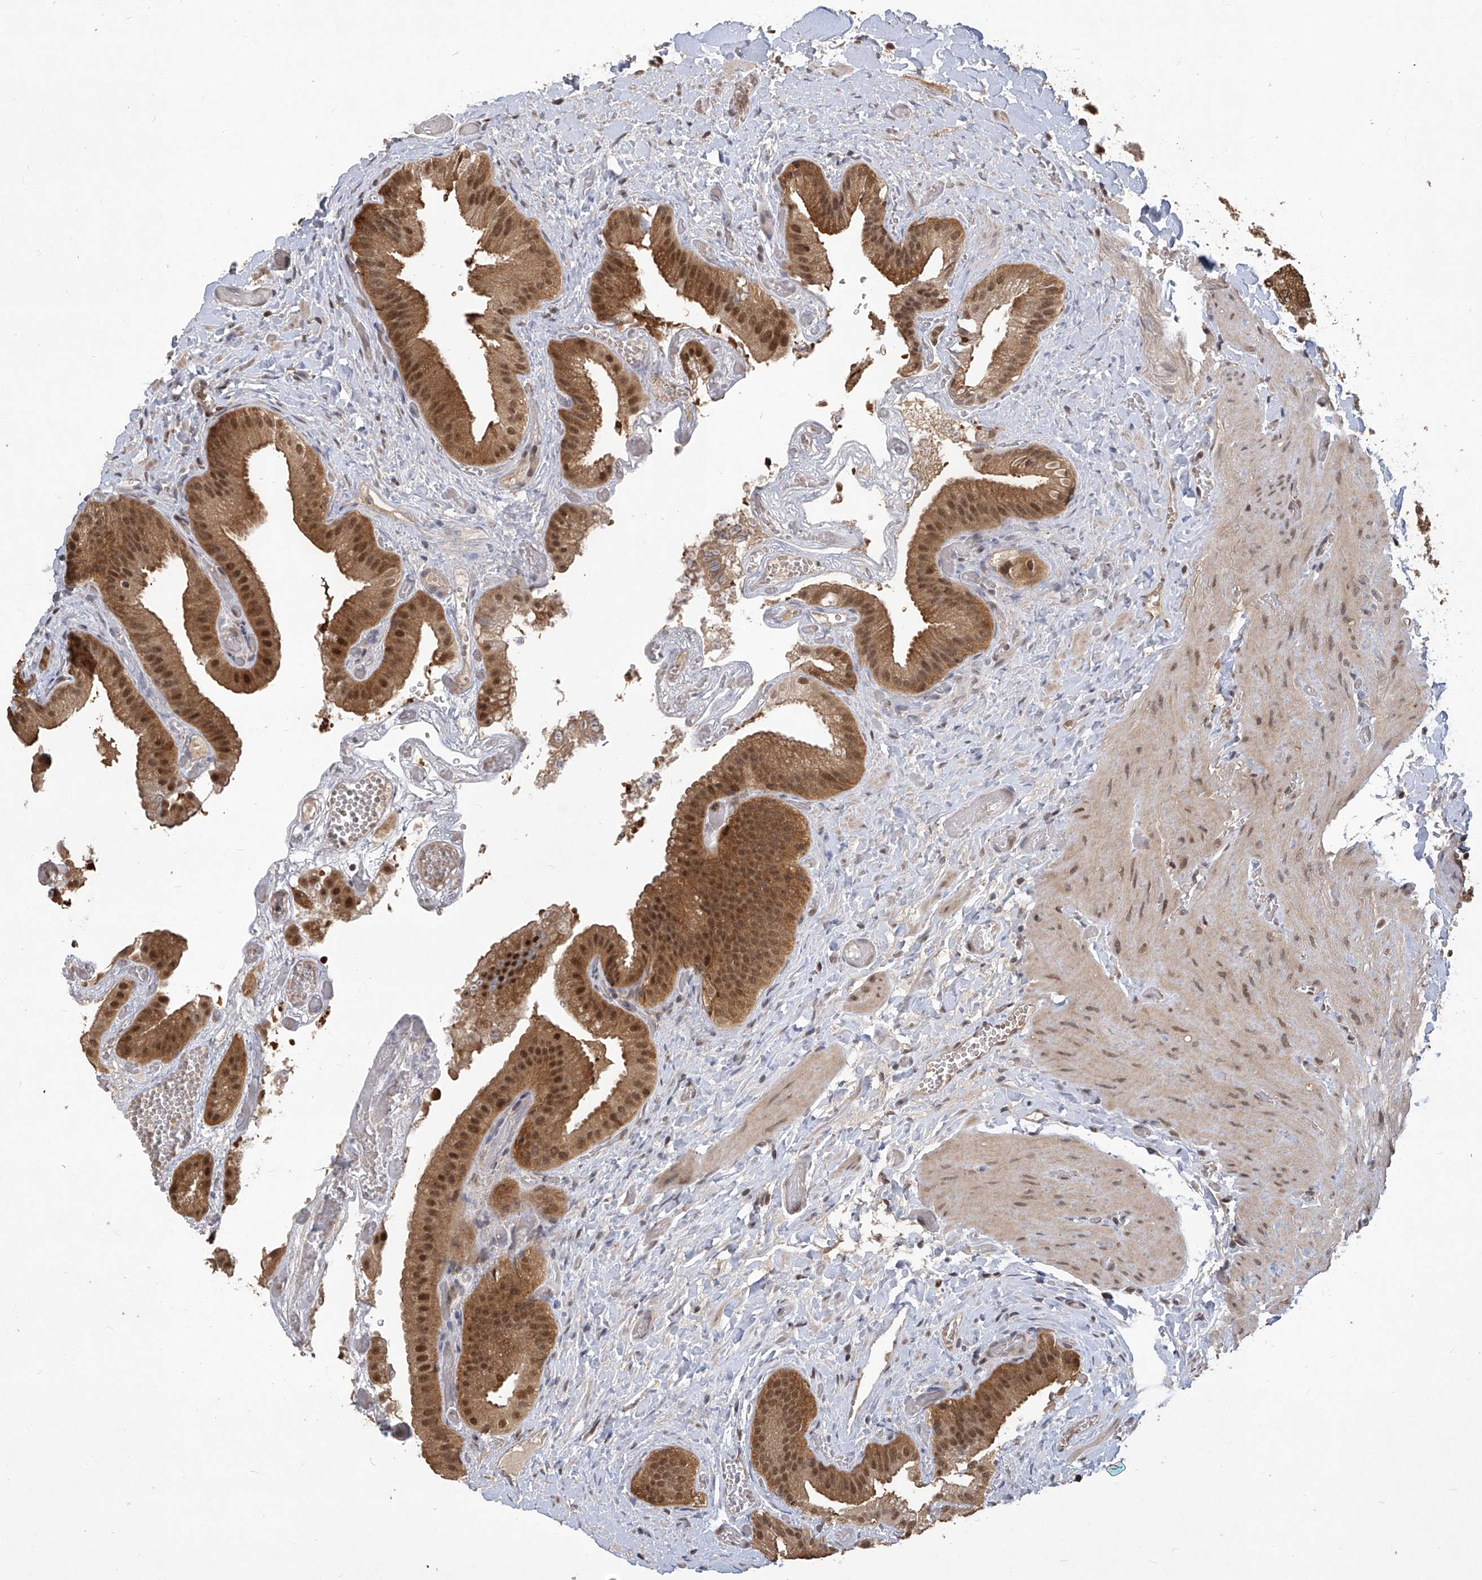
{"staining": {"intensity": "moderate", "quantity": ">75%", "location": "cytoplasmic/membranous,nuclear"}, "tissue": "gallbladder", "cell_type": "Glandular cells", "image_type": "normal", "snomed": [{"axis": "morphology", "description": "Normal tissue, NOS"}, {"axis": "topography", "description": "Gallbladder"}], "caption": "Protein expression by immunohistochemistry (IHC) shows moderate cytoplasmic/membranous,nuclear positivity in approximately >75% of glandular cells in normal gallbladder. (DAB IHC with brightfield microscopy, high magnification).", "gene": "PSMB1", "patient": {"sex": "female", "age": 64}}